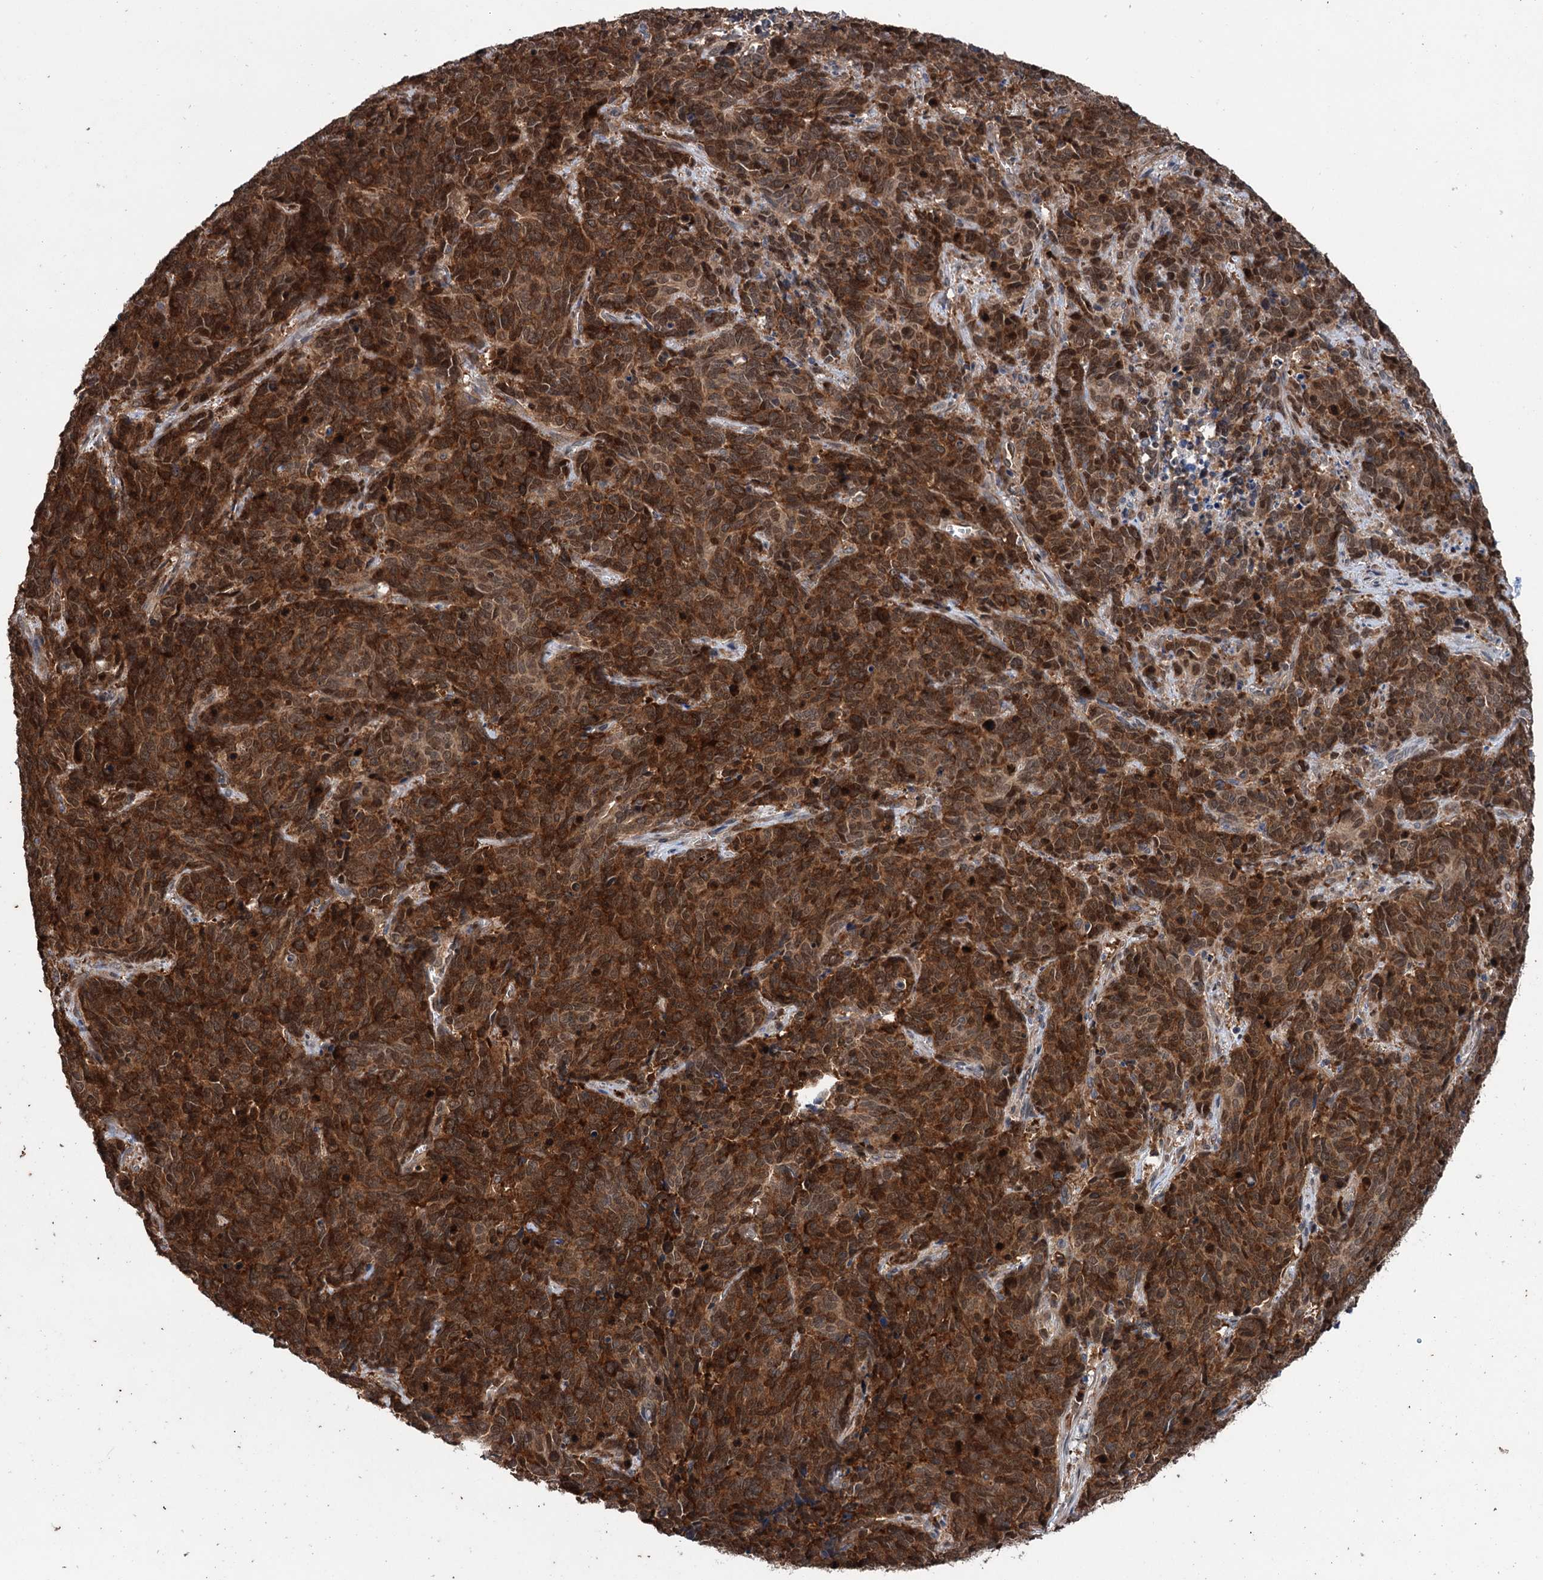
{"staining": {"intensity": "strong", "quantity": ">75%", "location": "cytoplasmic/membranous,nuclear"}, "tissue": "cervical cancer", "cell_type": "Tumor cells", "image_type": "cancer", "snomed": [{"axis": "morphology", "description": "Squamous cell carcinoma, NOS"}, {"axis": "topography", "description": "Cervix"}], "caption": "The micrograph exhibits immunohistochemical staining of cervical cancer. There is strong cytoplasmic/membranous and nuclear positivity is appreciated in about >75% of tumor cells. (DAB = brown stain, brightfield microscopy at high magnification).", "gene": "NCAPD2", "patient": {"sex": "female", "age": 60}}